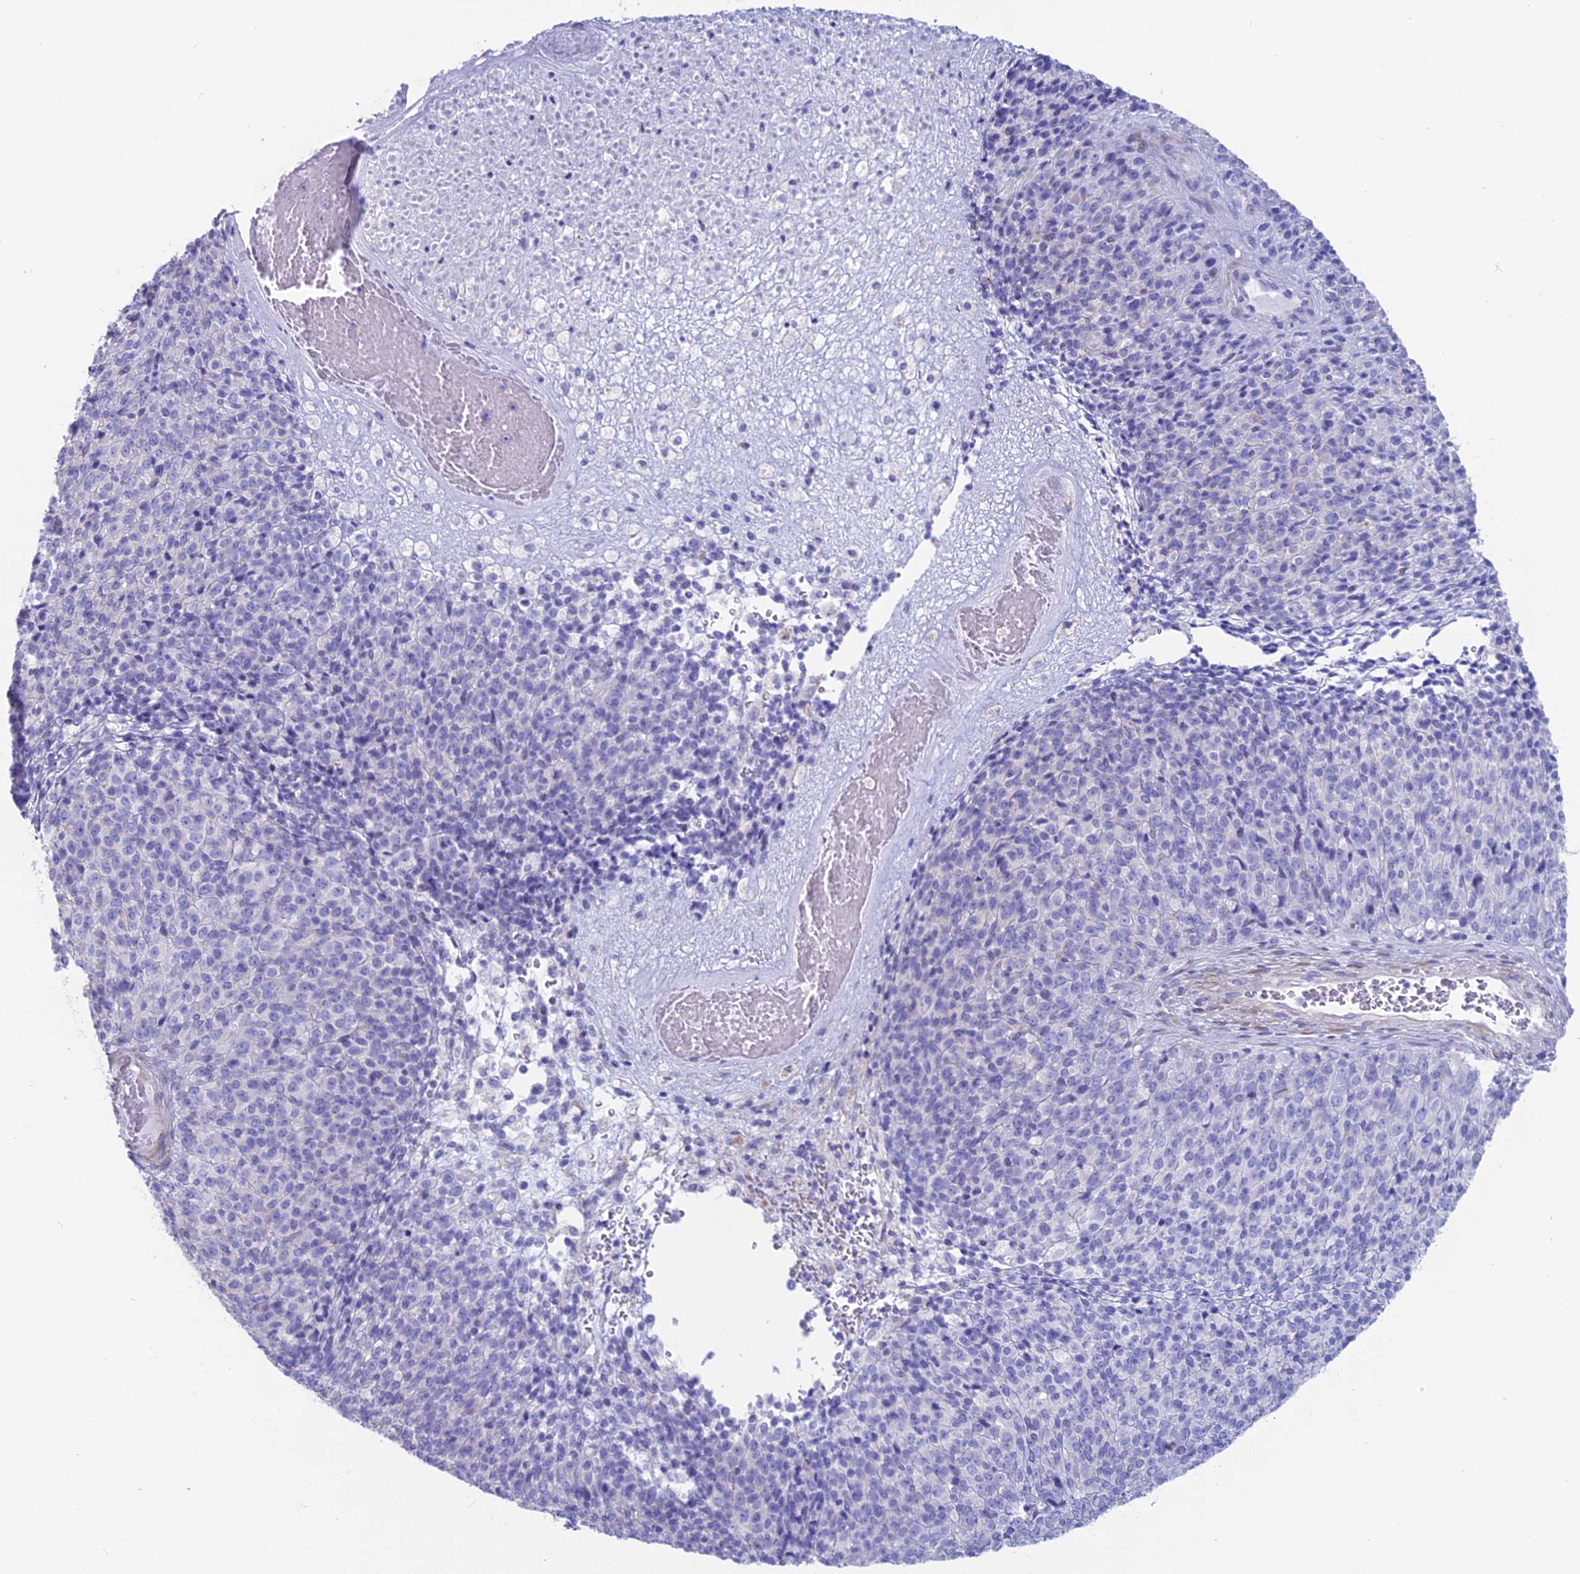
{"staining": {"intensity": "negative", "quantity": "none", "location": "none"}, "tissue": "melanoma", "cell_type": "Tumor cells", "image_type": "cancer", "snomed": [{"axis": "morphology", "description": "Malignant melanoma, Metastatic site"}, {"axis": "topography", "description": "Brain"}], "caption": "Human malignant melanoma (metastatic site) stained for a protein using immunohistochemistry (IHC) reveals no staining in tumor cells.", "gene": "OR2AE1", "patient": {"sex": "female", "age": 56}}